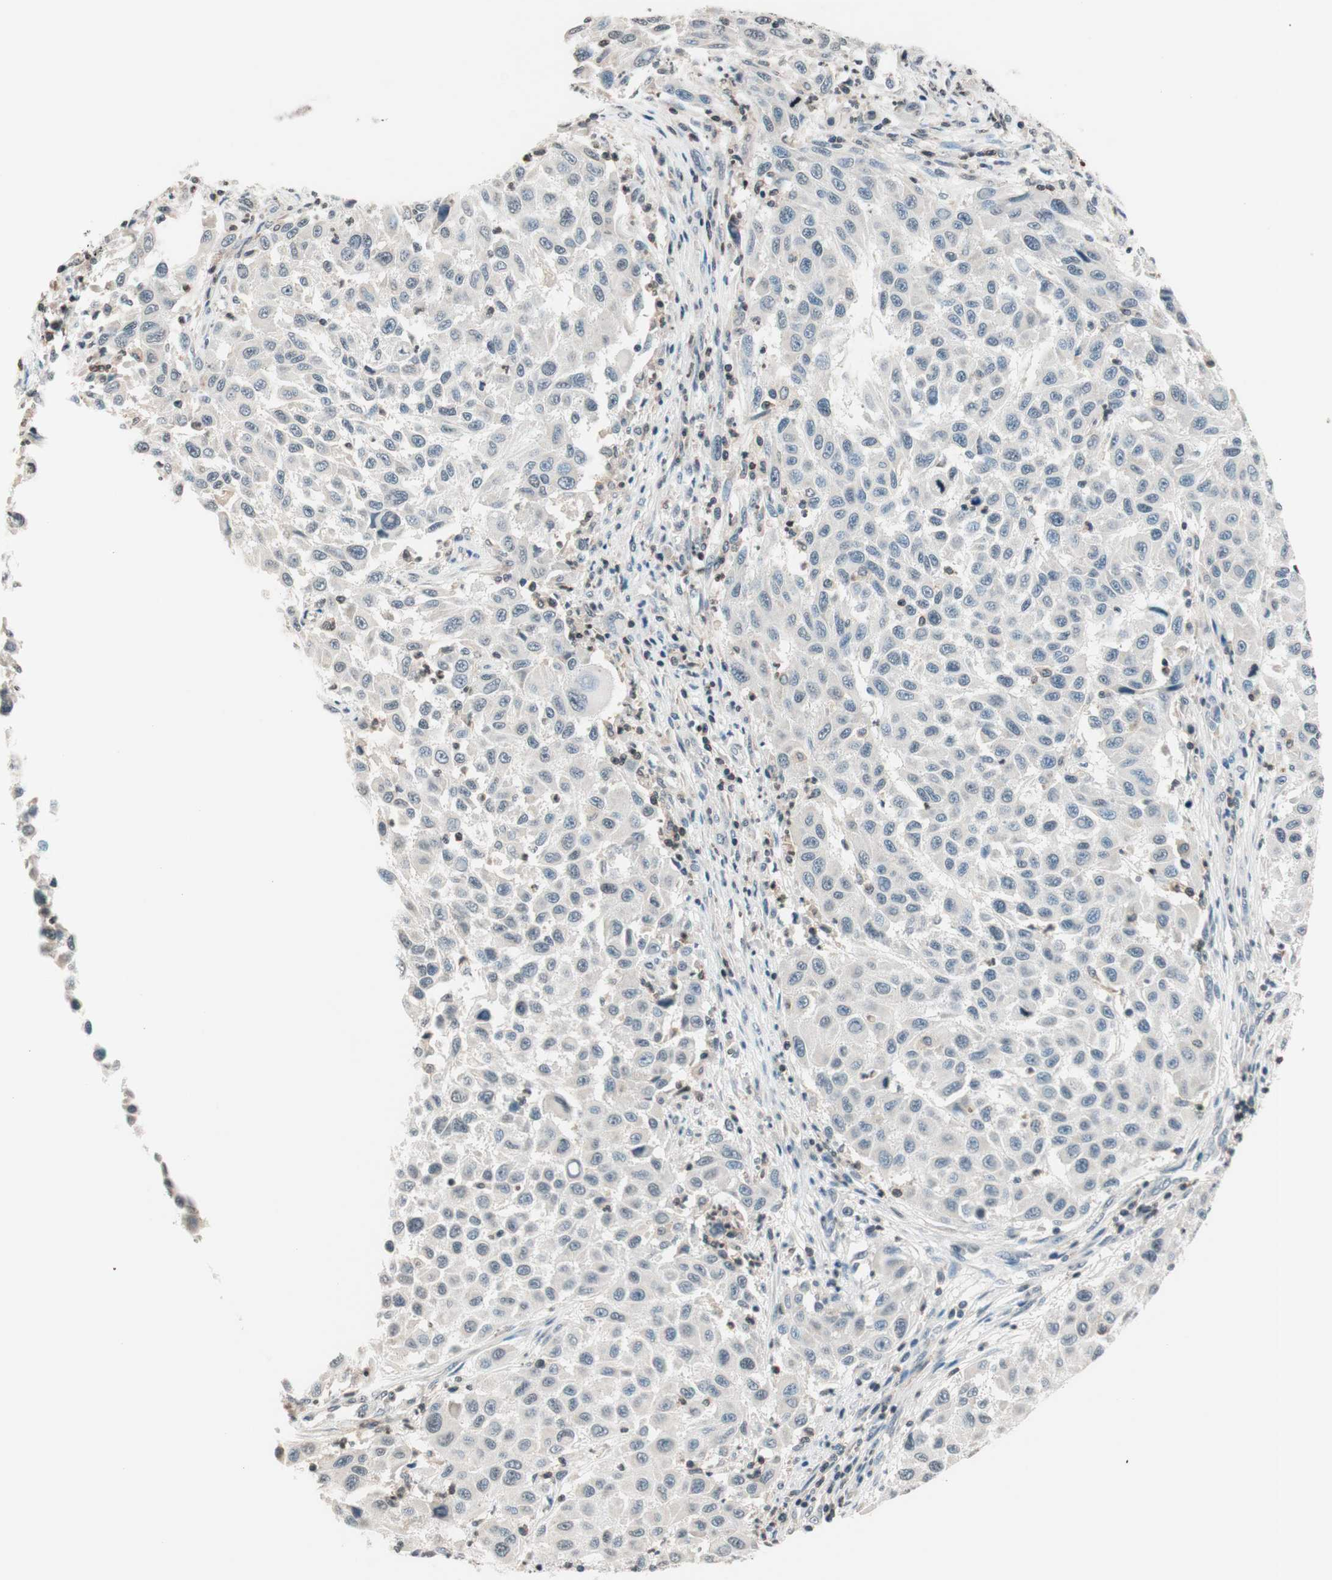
{"staining": {"intensity": "negative", "quantity": "none", "location": "none"}, "tissue": "melanoma", "cell_type": "Tumor cells", "image_type": "cancer", "snomed": [{"axis": "morphology", "description": "Malignant melanoma, Metastatic site"}, {"axis": "topography", "description": "Lymph node"}], "caption": "Tumor cells show no significant staining in malignant melanoma (metastatic site).", "gene": "WIPF1", "patient": {"sex": "male", "age": 61}}